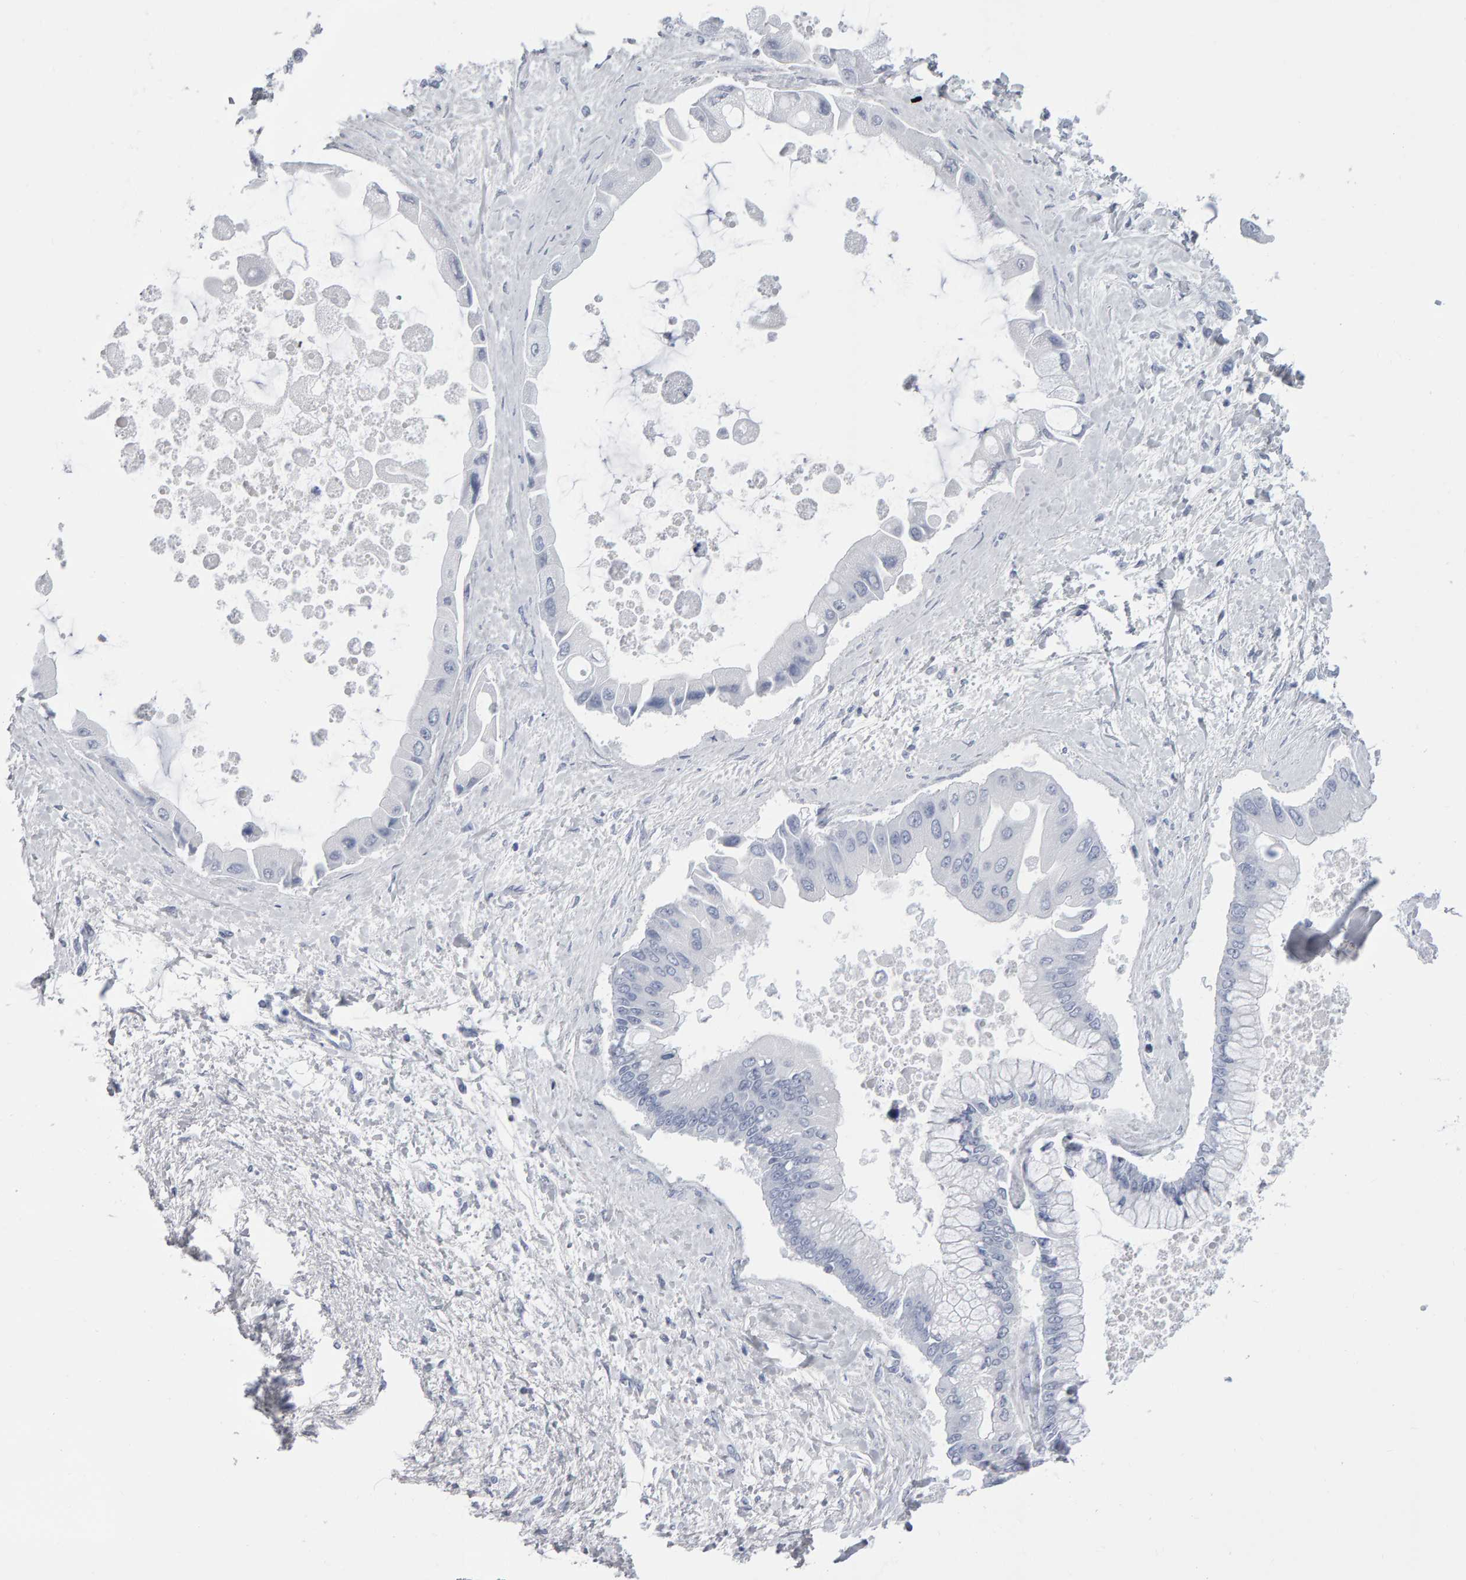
{"staining": {"intensity": "negative", "quantity": "none", "location": "none"}, "tissue": "liver cancer", "cell_type": "Tumor cells", "image_type": "cancer", "snomed": [{"axis": "morphology", "description": "Cholangiocarcinoma"}, {"axis": "topography", "description": "Liver"}], "caption": "An immunohistochemistry histopathology image of liver cancer (cholangiocarcinoma) is shown. There is no staining in tumor cells of liver cancer (cholangiocarcinoma).", "gene": "NCDN", "patient": {"sex": "male", "age": 50}}